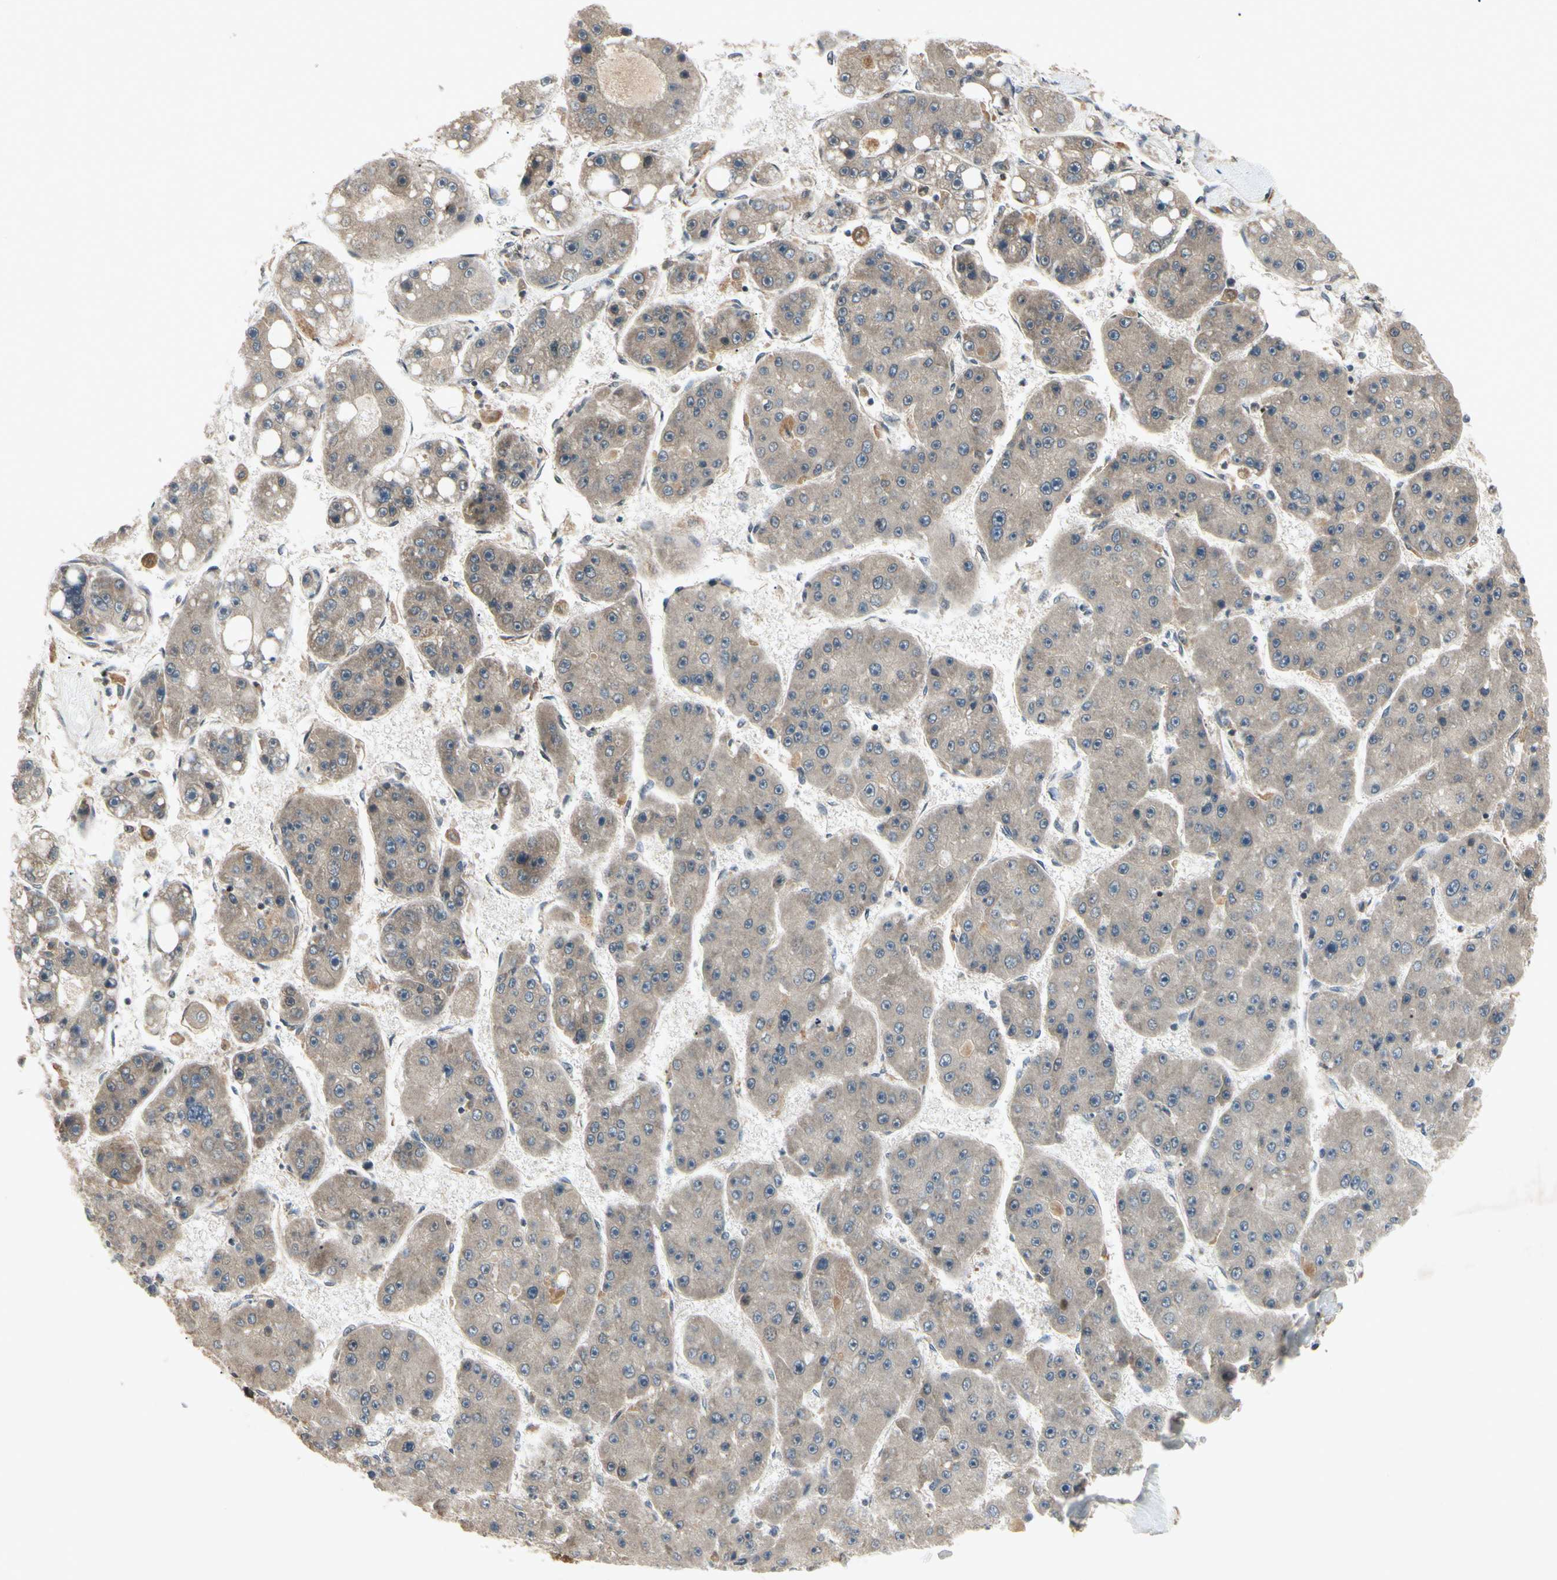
{"staining": {"intensity": "moderate", "quantity": ">75%", "location": "cytoplasmic/membranous"}, "tissue": "liver cancer", "cell_type": "Tumor cells", "image_type": "cancer", "snomed": [{"axis": "morphology", "description": "Carcinoma, Hepatocellular, NOS"}, {"axis": "topography", "description": "Liver"}], "caption": "Immunohistochemical staining of hepatocellular carcinoma (liver) shows medium levels of moderate cytoplasmic/membranous protein expression in about >75% of tumor cells. (Stains: DAB in brown, nuclei in blue, Microscopy: brightfield microscopy at high magnification).", "gene": "RNF14", "patient": {"sex": "female", "age": 61}}